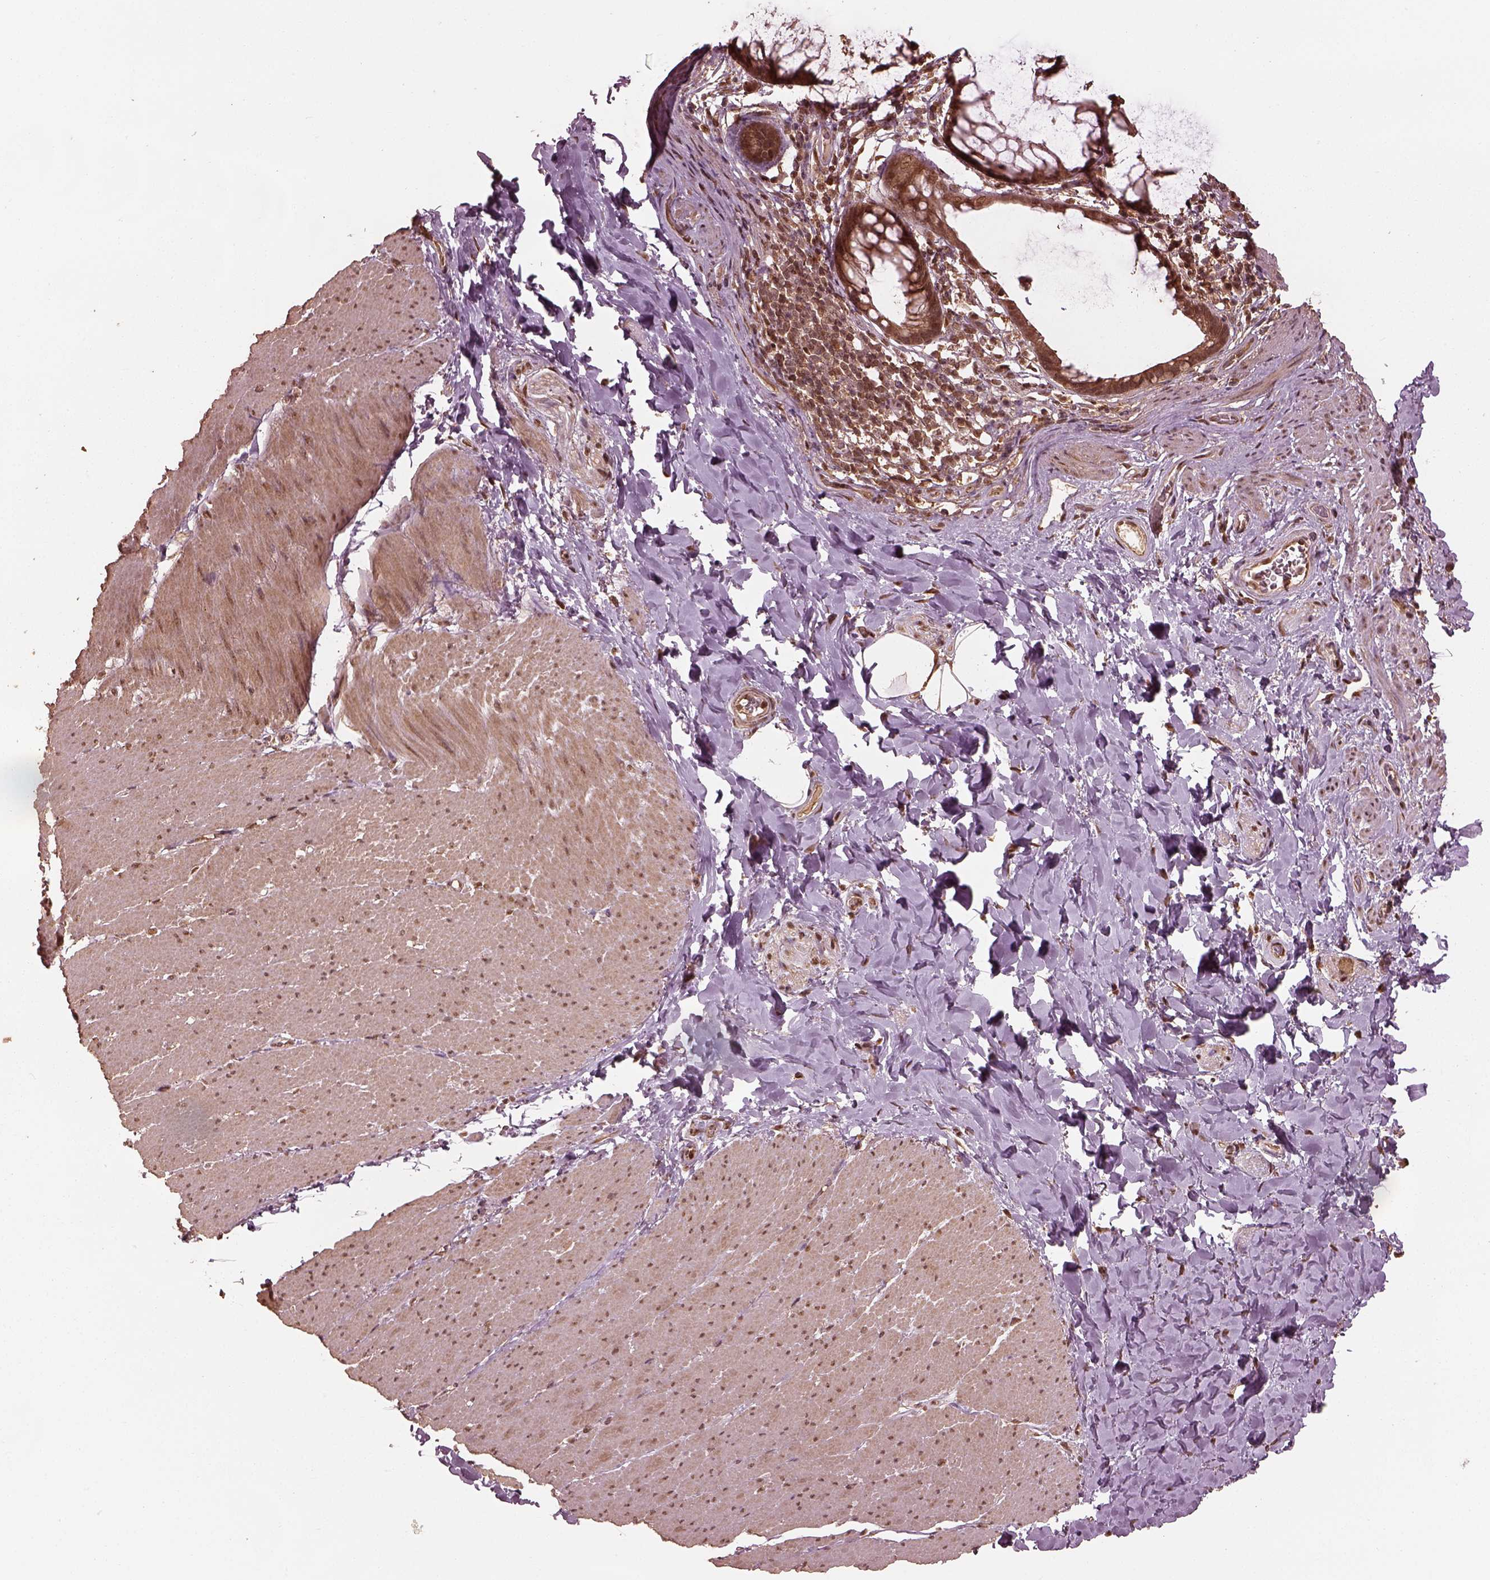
{"staining": {"intensity": "moderate", "quantity": ">75%", "location": "nuclear"}, "tissue": "smooth muscle", "cell_type": "Smooth muscle cells", "image_type": "normal", "snomed": [{"axis": "morphology", "description": "Normal tissue, NOS"}, {"axis": "topography", "description": "Smooth muscle"}, {"axis": "topography", "description": "Rectum"}], "caption": "Smooth muscle cells exhibit medium levels of moderate nuclear expression in about >75% of cells in normal smooth muscle.", "gene": "PSMC5", "patient": {"sex": "male", "age": 53}}